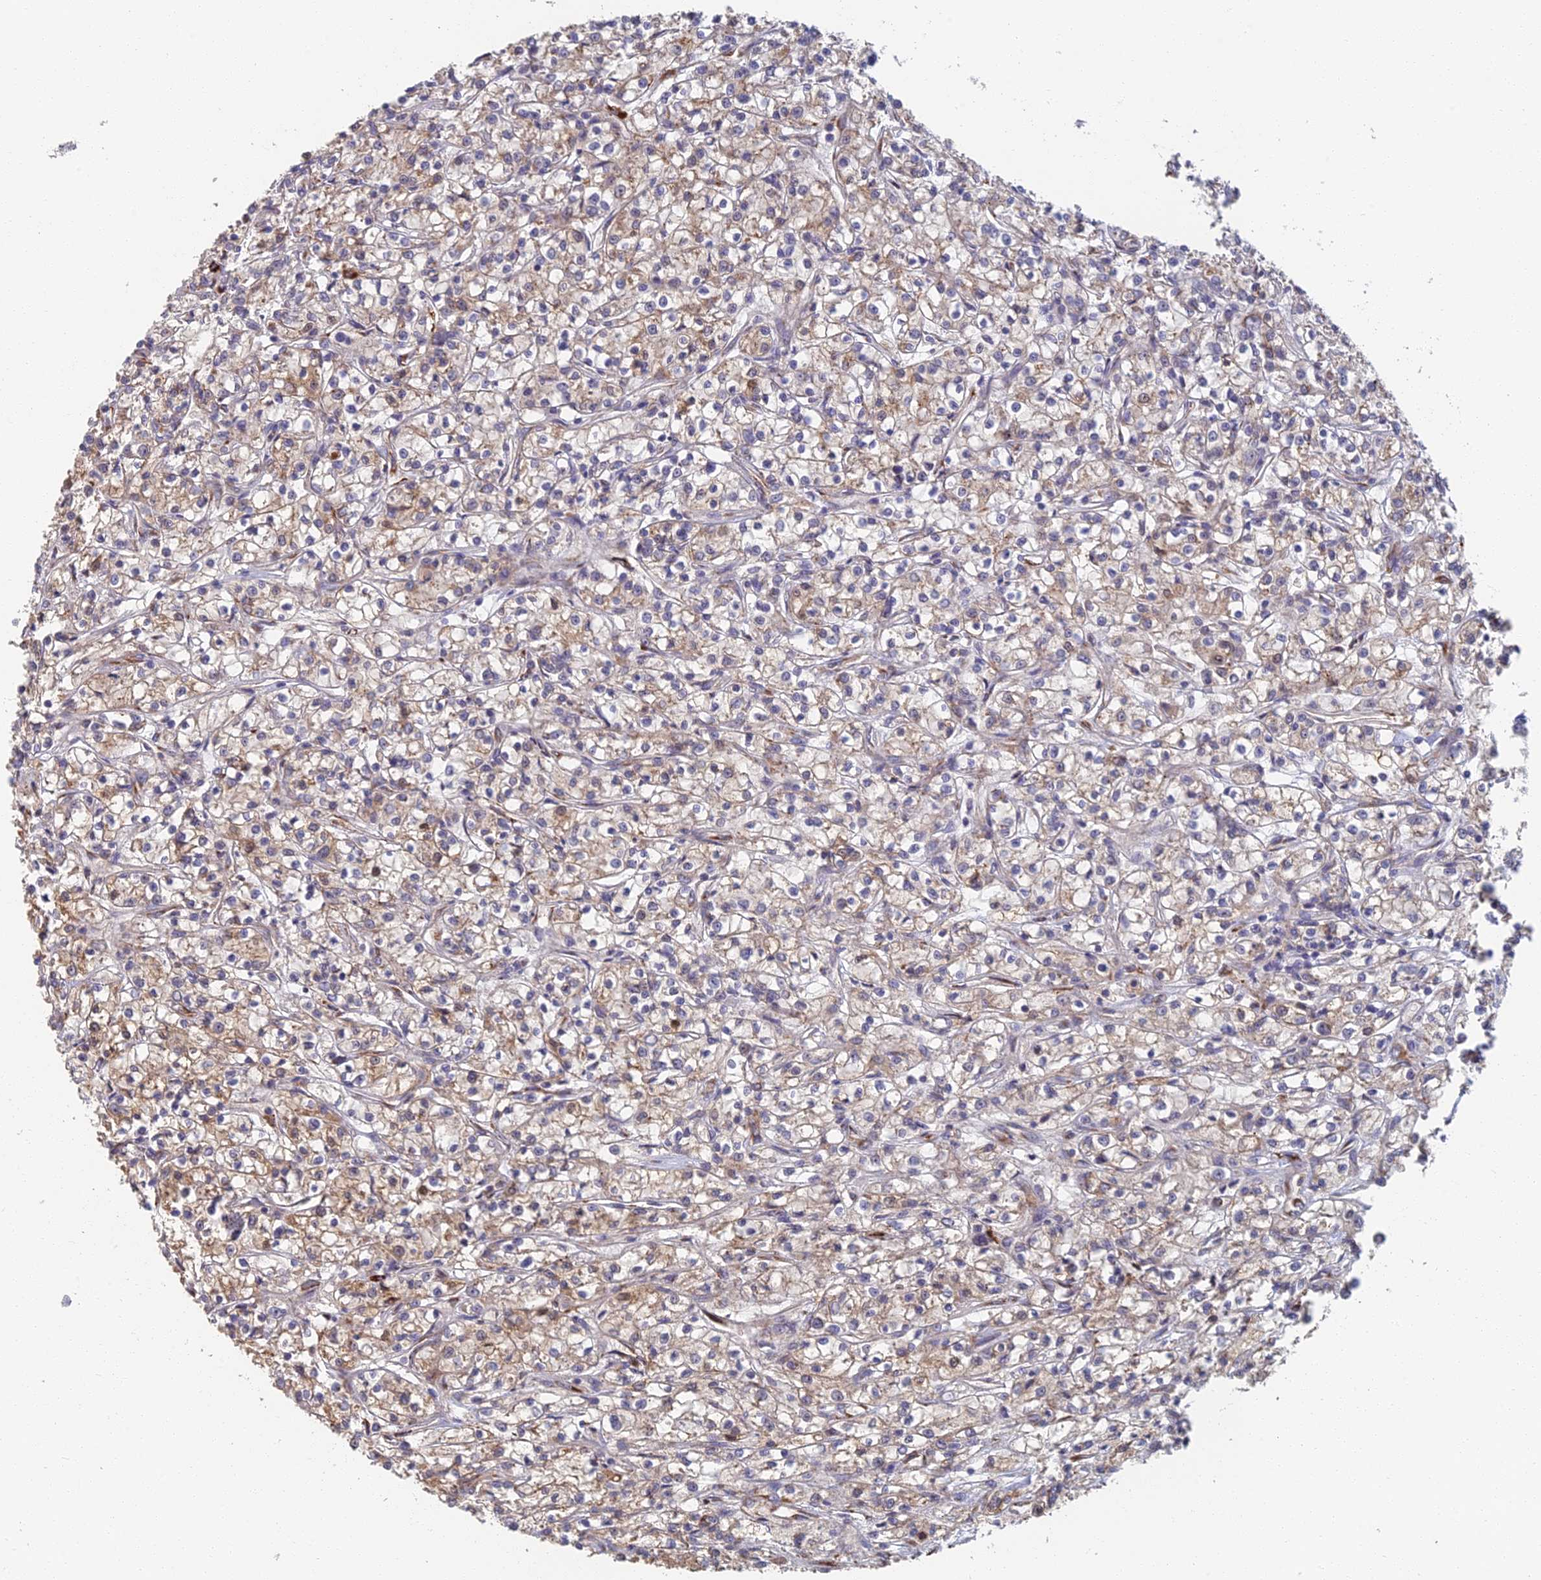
{"staining": {"intensity": "weak", "quantity": "25%-75%", "location": "cytoplasmic/membranous"}, "tissue": "renal cancer", "cell_type": "Tumor cells", "image_type": "cancer", "snomed": [{"axis": "morphology", "description": "Adenocarcinoma, NOS"}, {"axis": "topography", "description": "Kidney"}], "caption": "IHC of renal adenocarcinoma shows low levels of weak cytoplasmic/membranous expression in approximately 25%-75% of tumor cells.", "gene": "GPATCH1", "patient": {"sex": "female", "age": 59}}